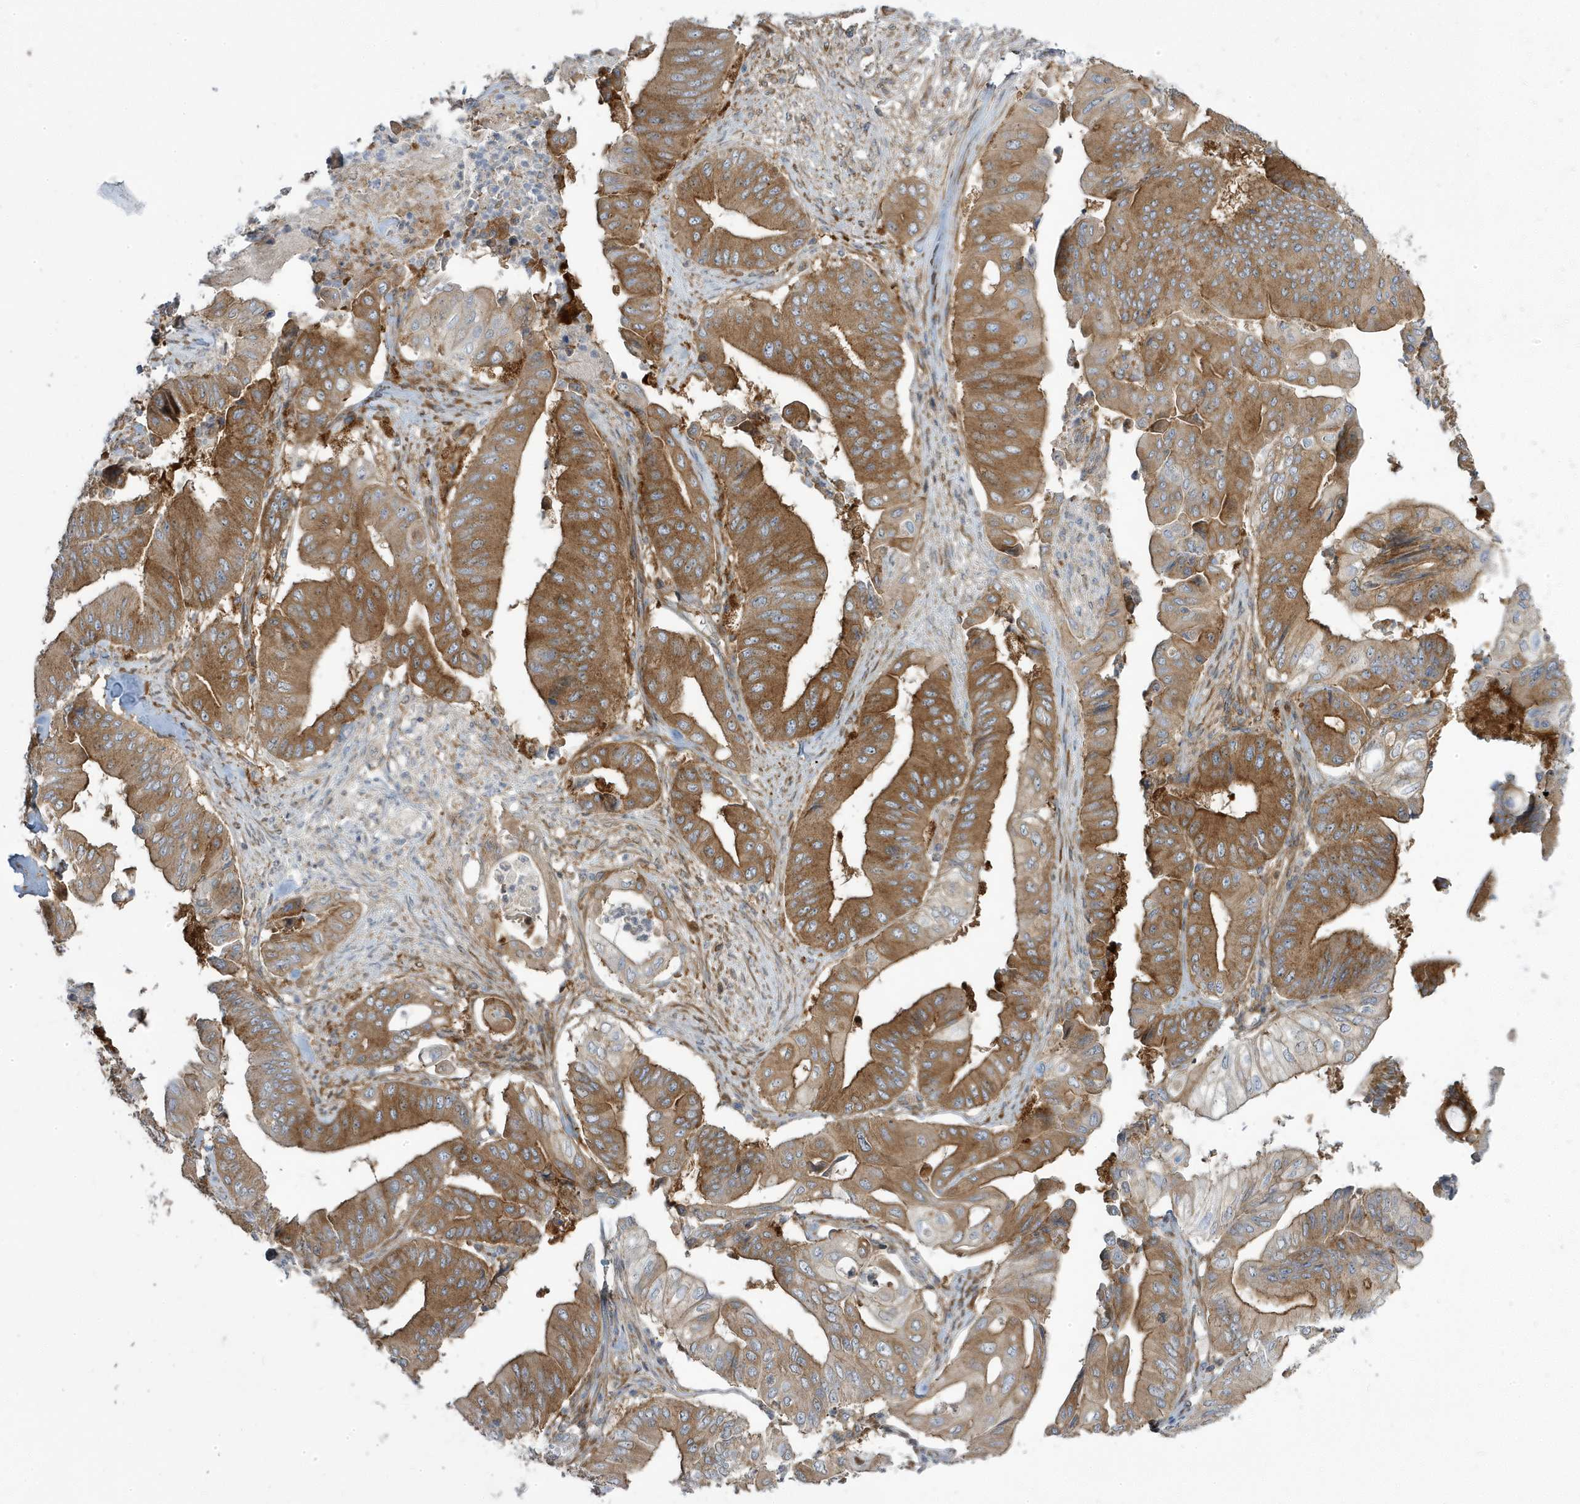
{"staining": {"intensity": "moderate", "quantity": ">75%", "location": "cytoplasmic/membranous"}, "tissue": "pancreatic cancer", "cell_type": "Tumor cells", "image_type": "cancer", "snomed": [{"axis": "morphology", "description": "Adenocarcinoma, NOS"}, {"axis": "topography", "description": "Pancreas"}], "caption": "This micrograph exhibits immunohistochemistry staining of human pancreatic adenocarcinoma, with medium moderate cytoplasmic/membranous staining in about >75% of tumor cells.", "gene": "STAM", "patient": {"sex": "female", "age": 77}}